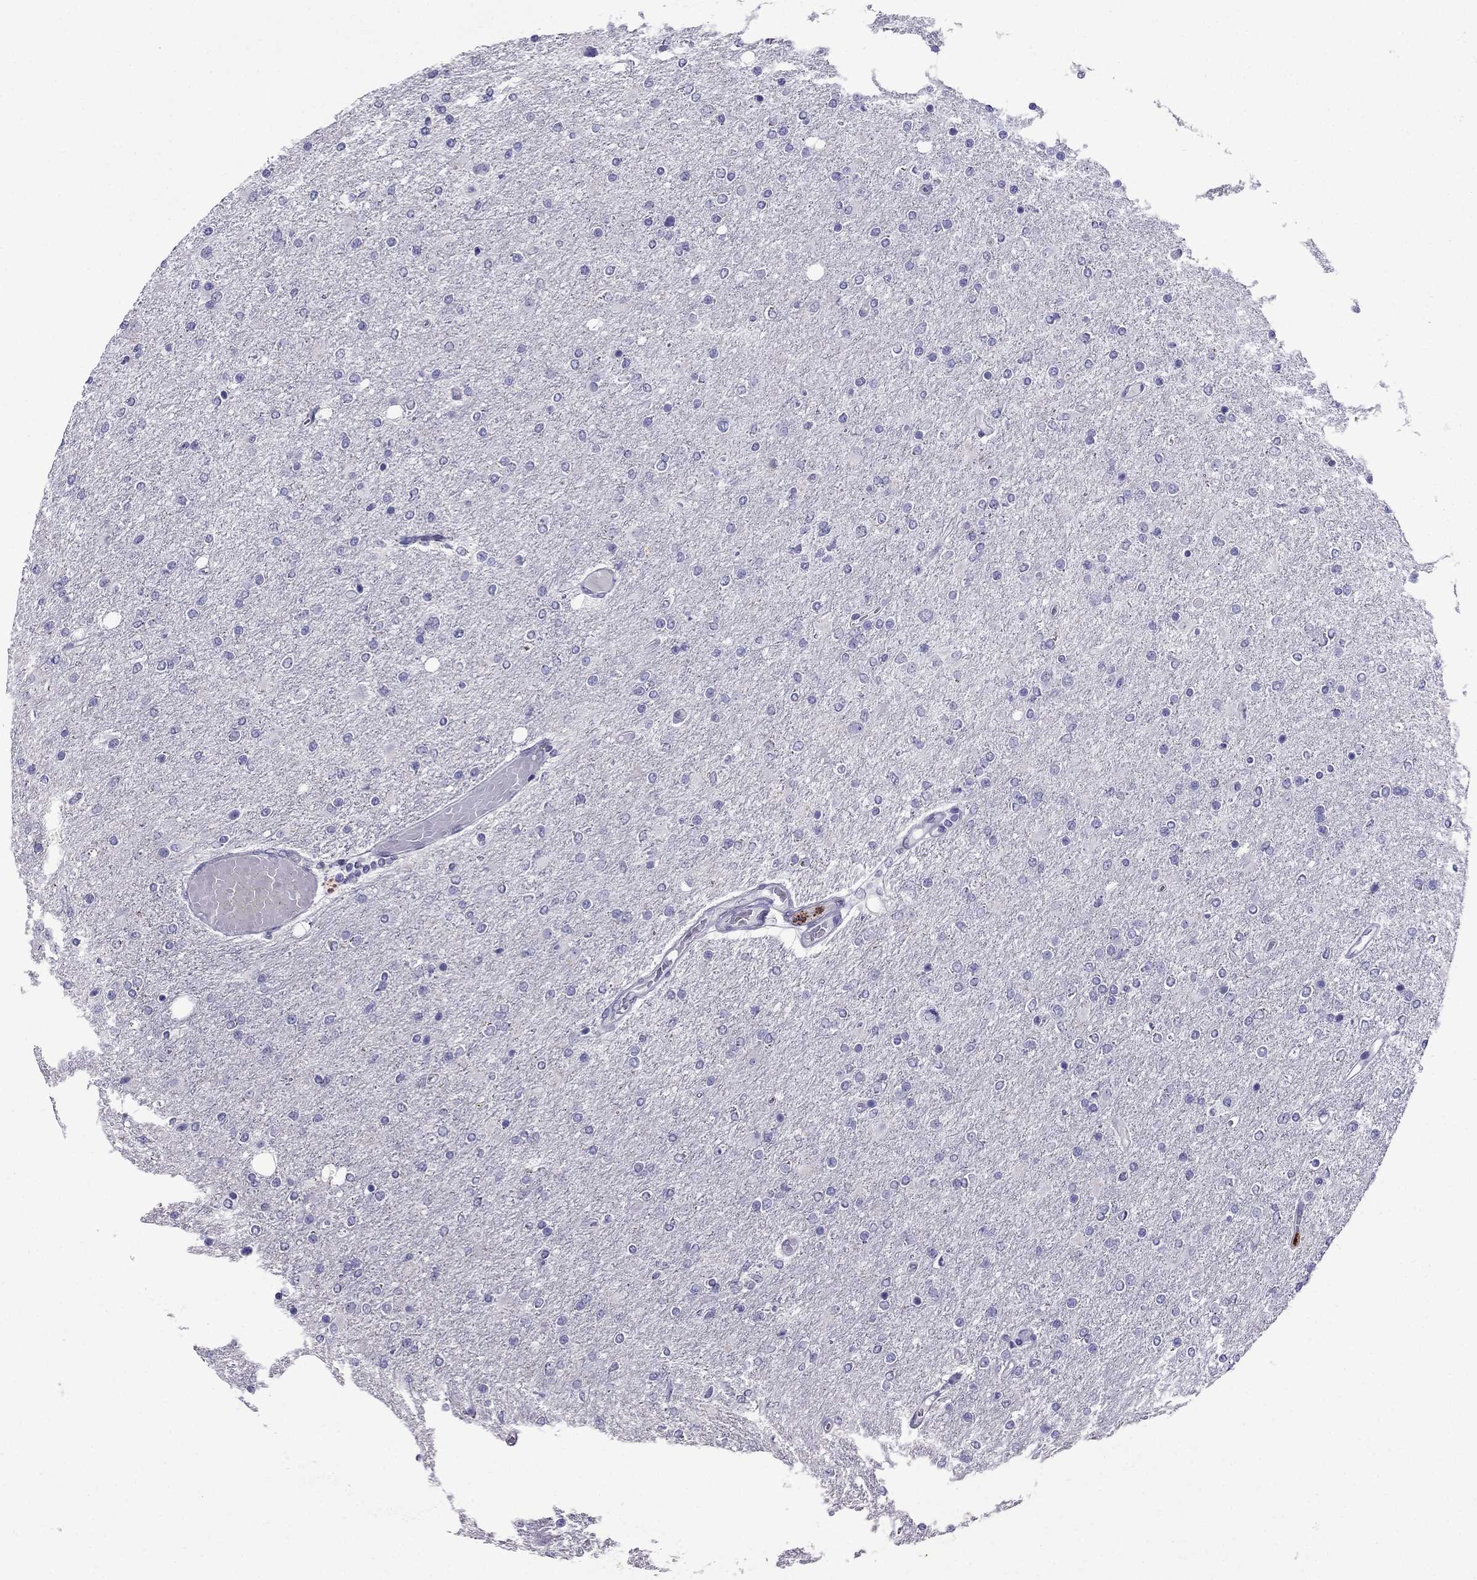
{"staining": {"intensity": "negative", "quantity": "none", "location": "none"}, "tissue": "glioma", "cell_type": "Tumor cells", "image_type": "cancer", "snomed": [{"axis": "morphology", "description": "Glioma, malignant, High grade"}, {"axis": "topography", "description": "Cerebral cortex"}], "caption": "This image is of glioma stained with immunohistochemistry (IHC) to label a protein in brown with the nuclei are counter-stained blue. There is no staining in tumor cells.", "gene": "OLFM4", "patient": {"sex": "male", "age": 70}}